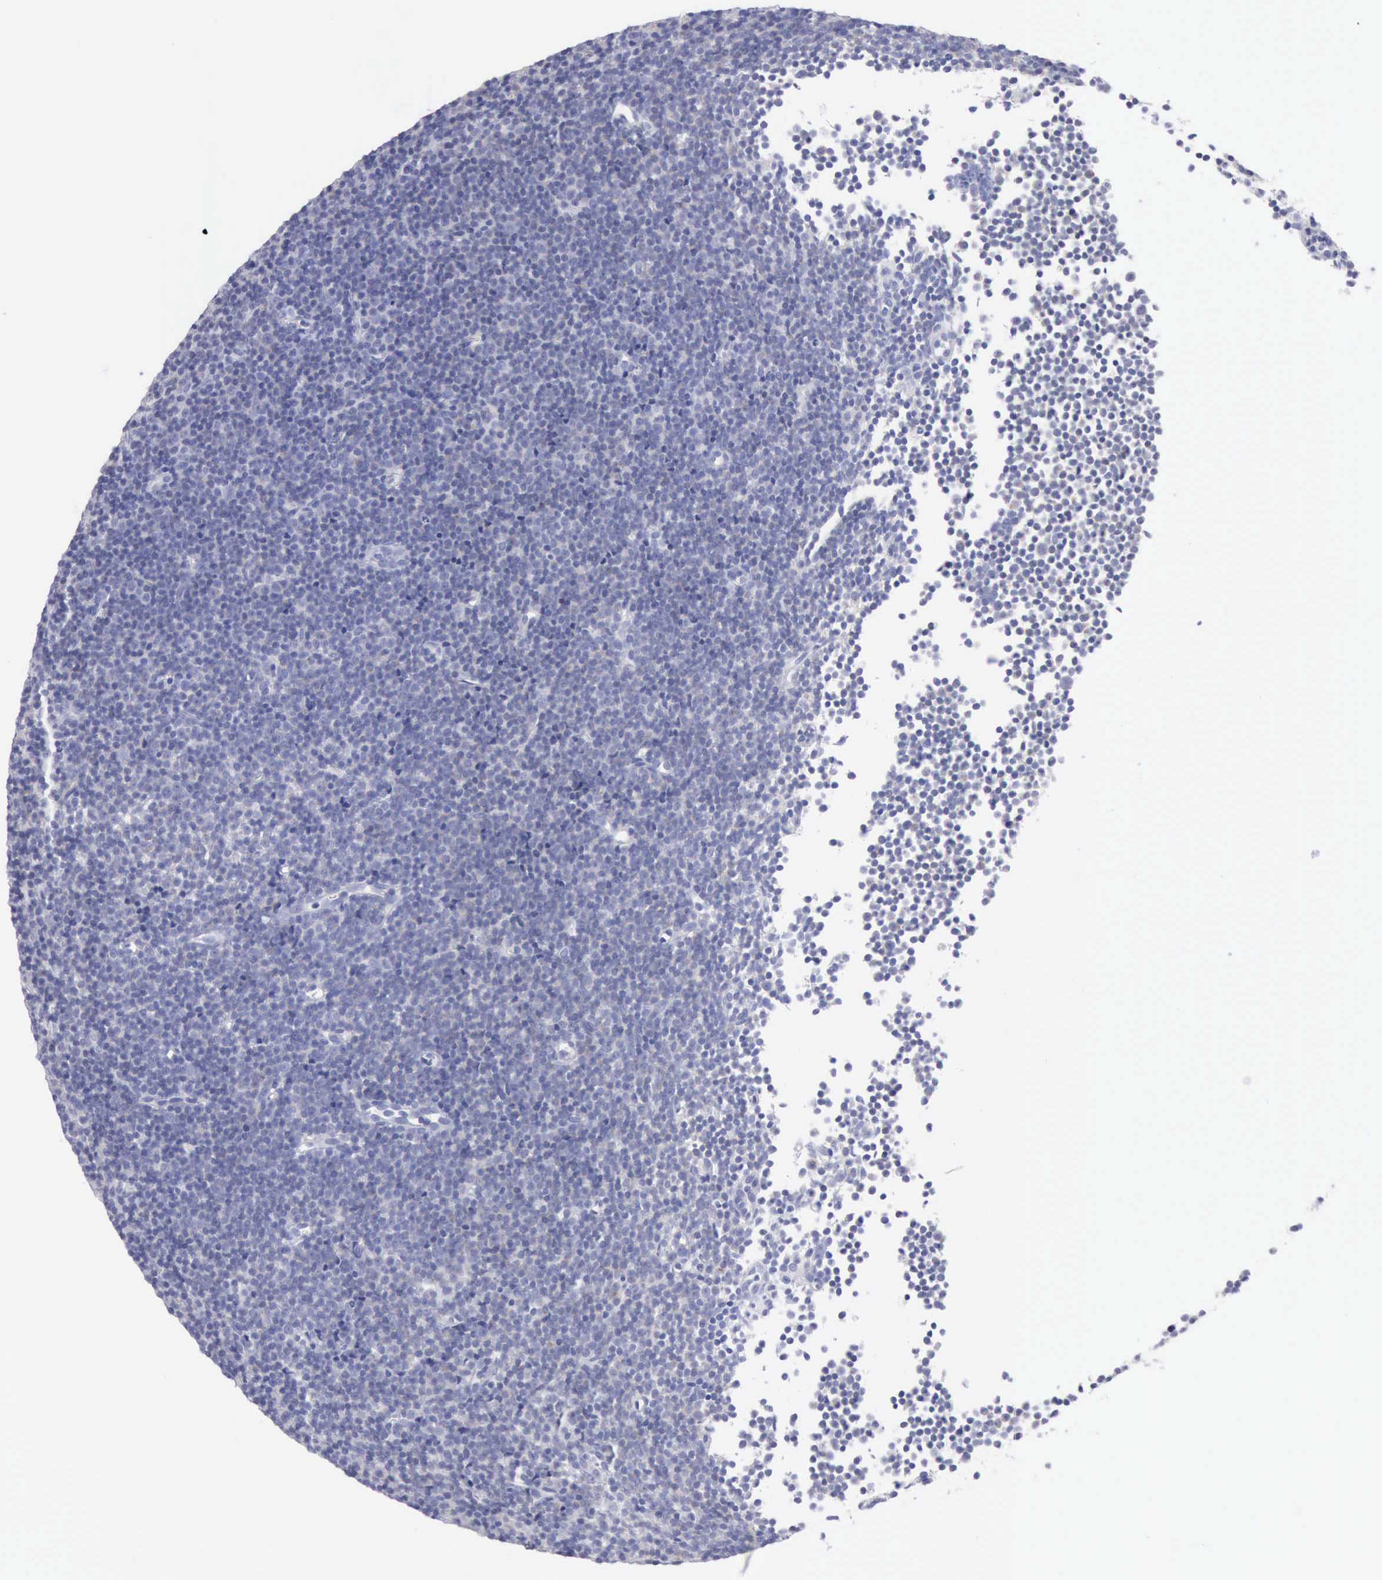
{"staining": {"intensity": "negative", "quantity": "none", "location": "none"}, "tissue": "lymphoma", "cell_type": "Tumor cells", "image_type": "cancer", "snomed": [{"axis": "morphology", "description": "Malignant lymphoma, non-Hodgkin's type, Low grade"}, {"axis": "topography", "description": "Lymph node"}], "caption": "Immunohistochemical staining of human lymphoma displays no significant positivity in tumor cells. (DAB immunohistochemistry visualized using brightfield microscopy, high magnification).", "gene": "ANGEL1", "patient": {"sex": "male", "age": 57}}